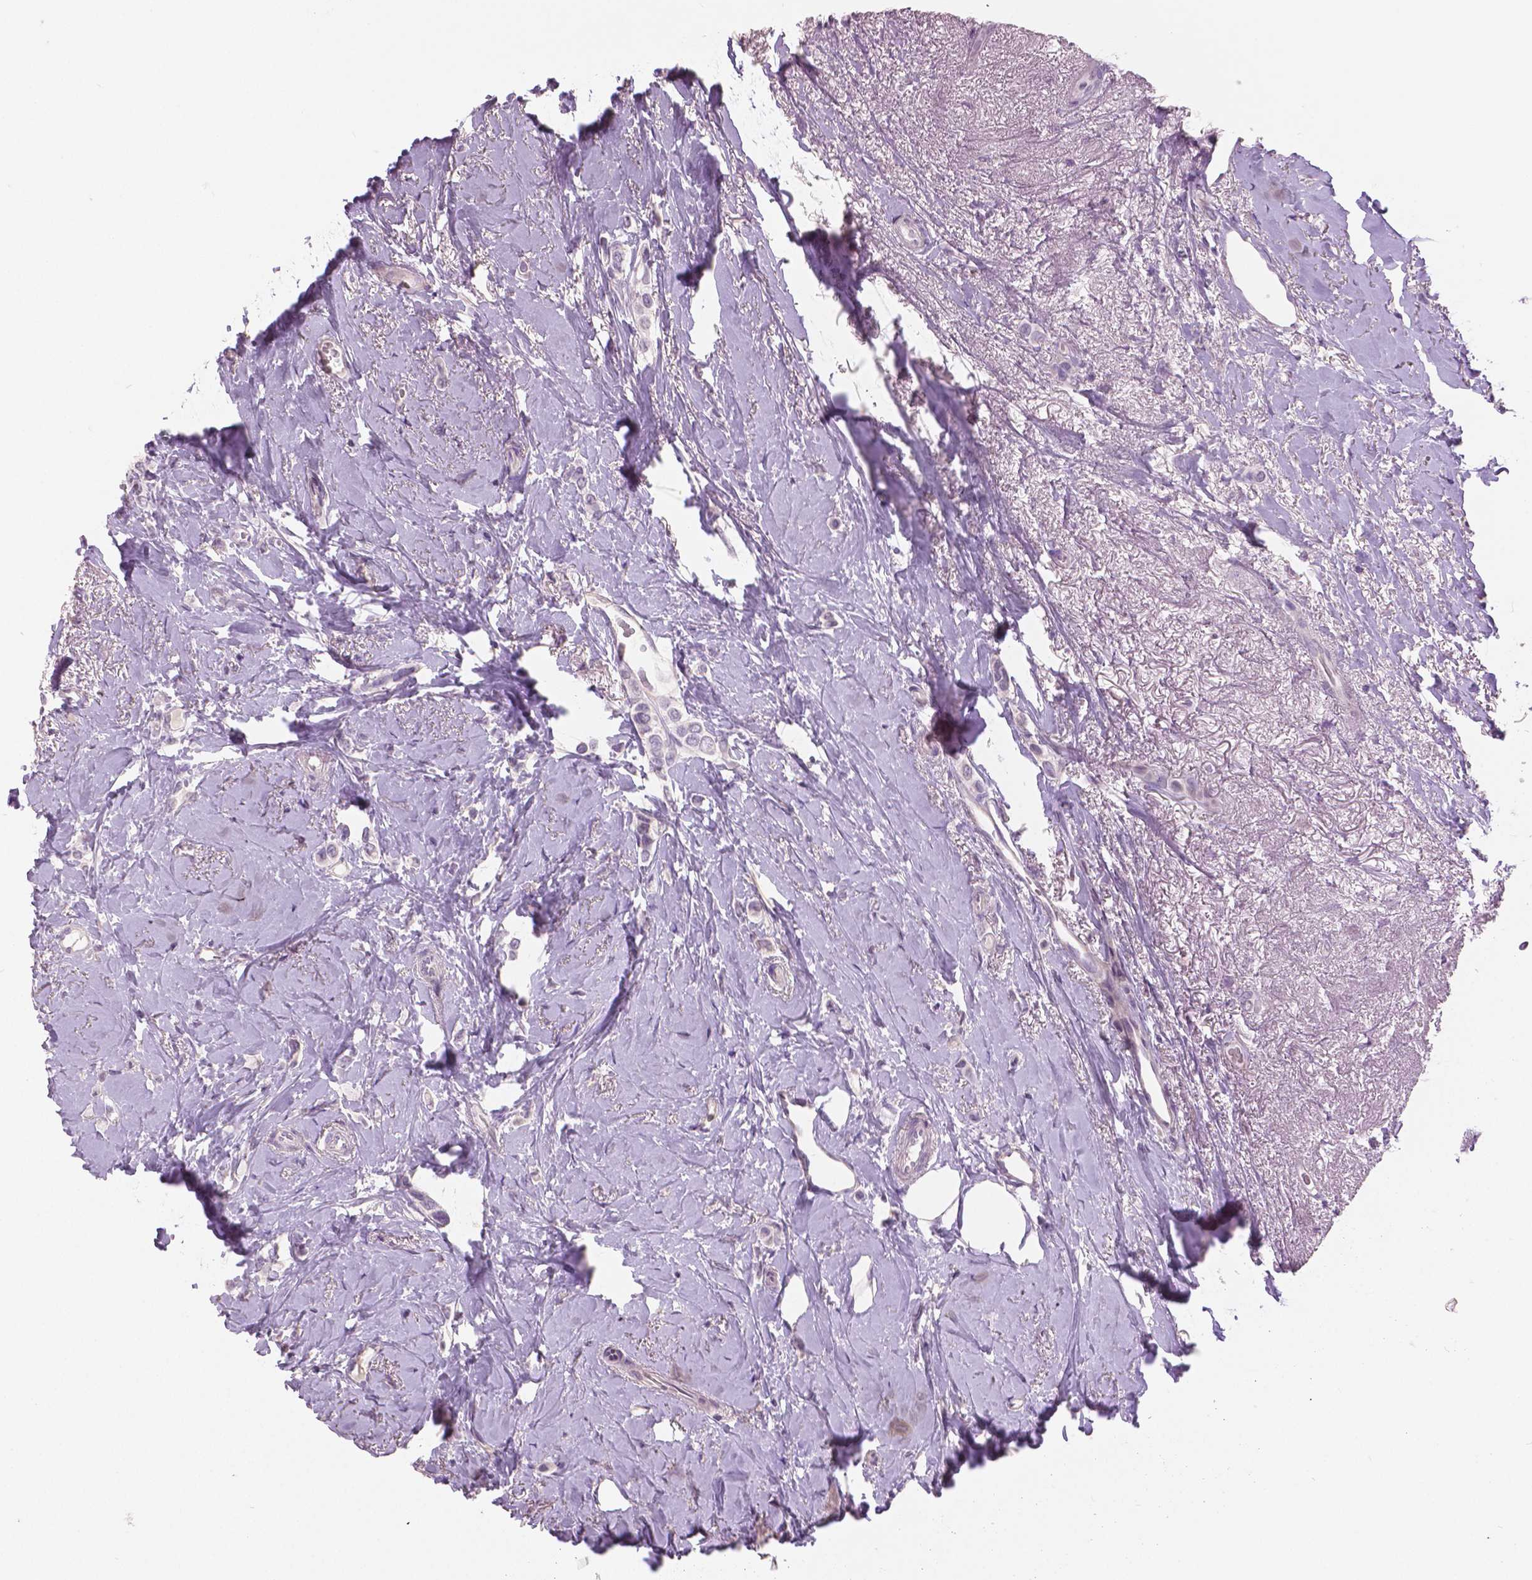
{"staining": {"intensity": "negative", "quantity": "none", "location": "none"}, "tissue": "breast cancer", "cell_type": "Tumor cells", "image_type": "cancer", "snomed": [{"axis": "morphology", "description": "Lobular carcinoma"}, {"axis": "topography", "description": "Breast"}], "caption": "Protein analysis of lobular carcinoma (breast) demonstrates no significant staining in tumor cells. (Immunohistochemistry, brightfield microscopy, high magnification).", "gene": "GRIN2A", "patient": {"sex": "female", "age": 66}}